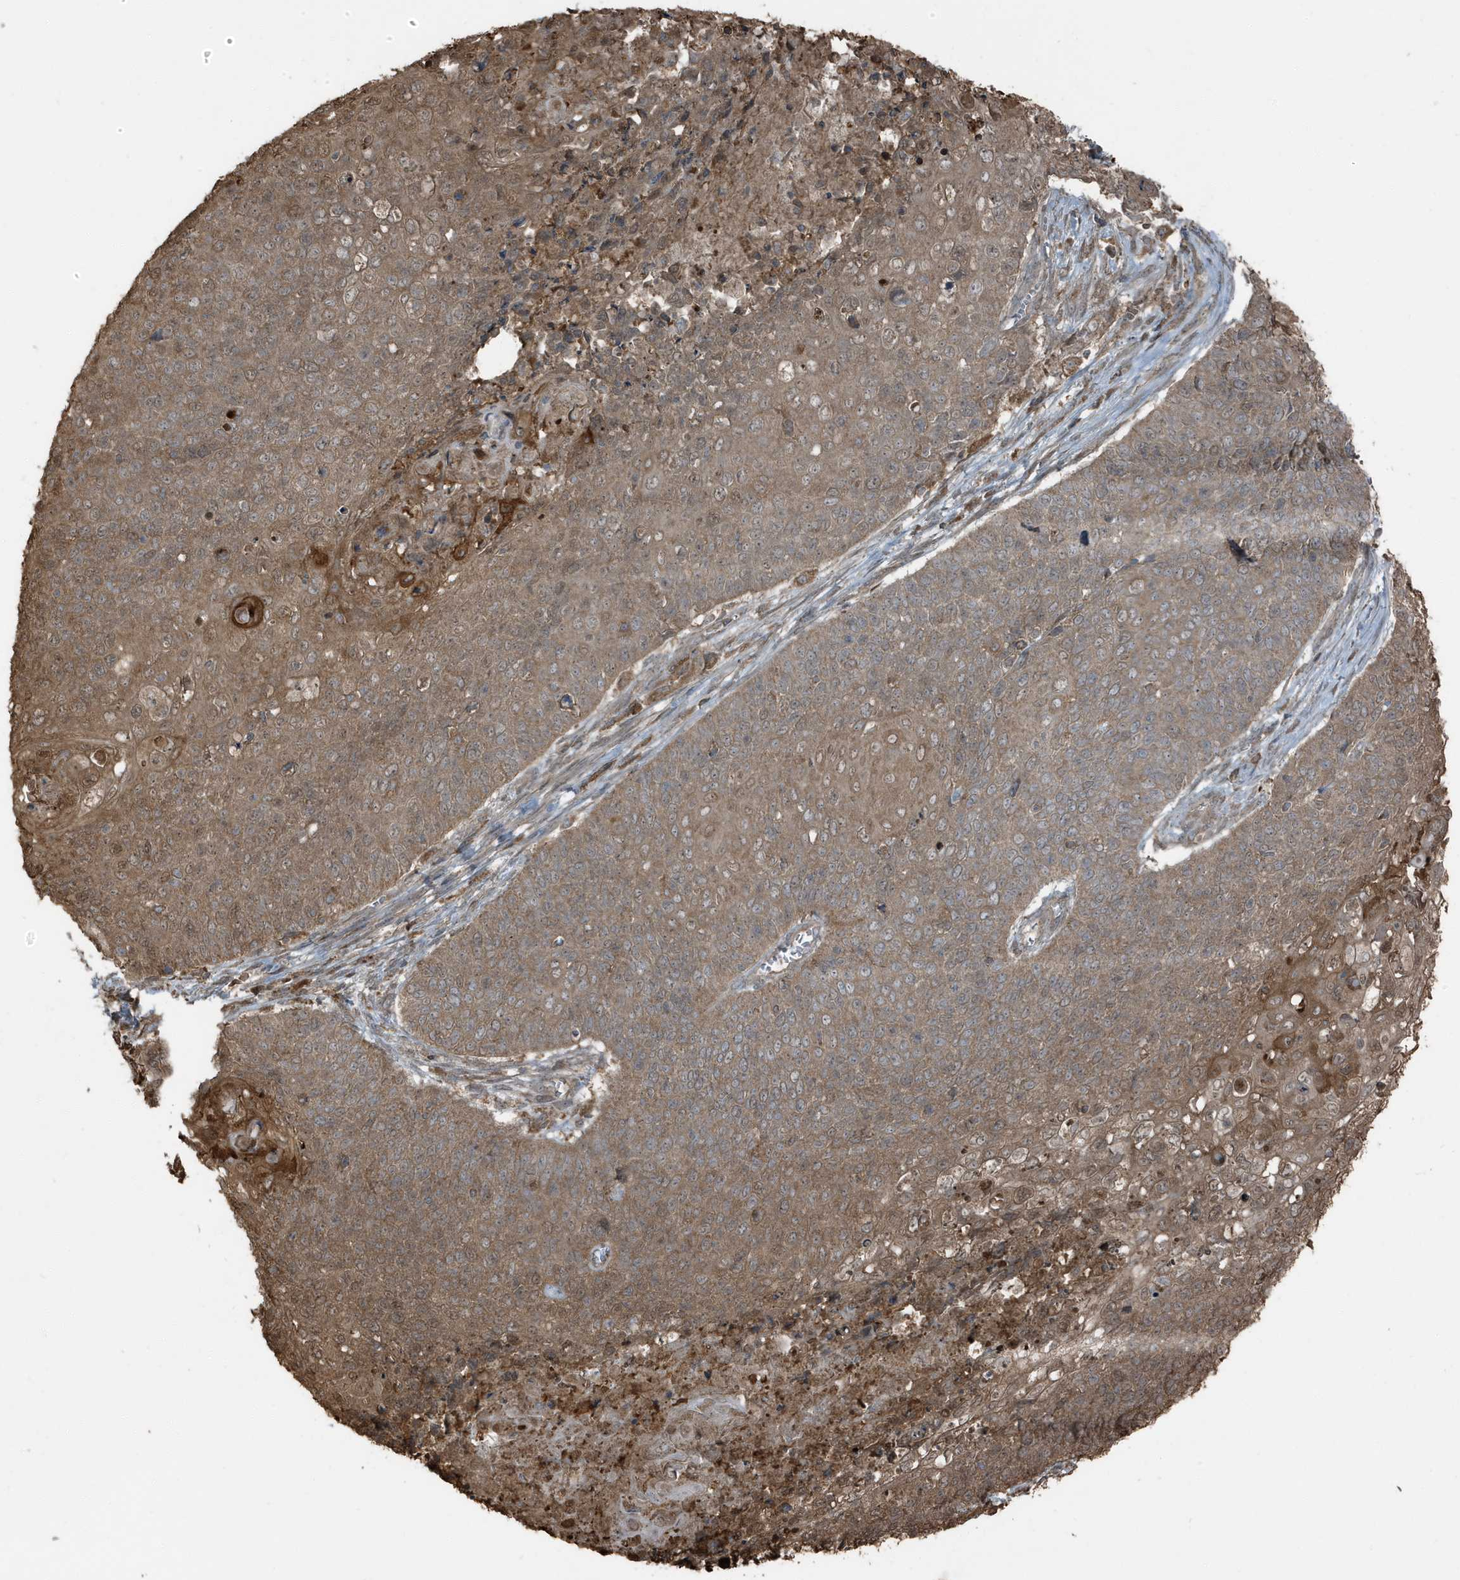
{"staining": {"intensity": "moderate", "quantity": ">75%", "location": "cytoplasmic/membranous"}, "tissue": "cervical cancer", "cell_type": "Tumor cells", "image_type": "cancer", "snomed": [{"axis": "morphology", "description": "Squamous cell carcinoma, NOS"}, {"axis": "topography", "description": "Cervix"}], "caption": "Human cervical cancer stained with a brown dye displays moderate cytoplasmic/membranous positive staining in about >75% of tumor cells.", "gene": "AZI2", "patient": {"sex": "female", "age": 39}}